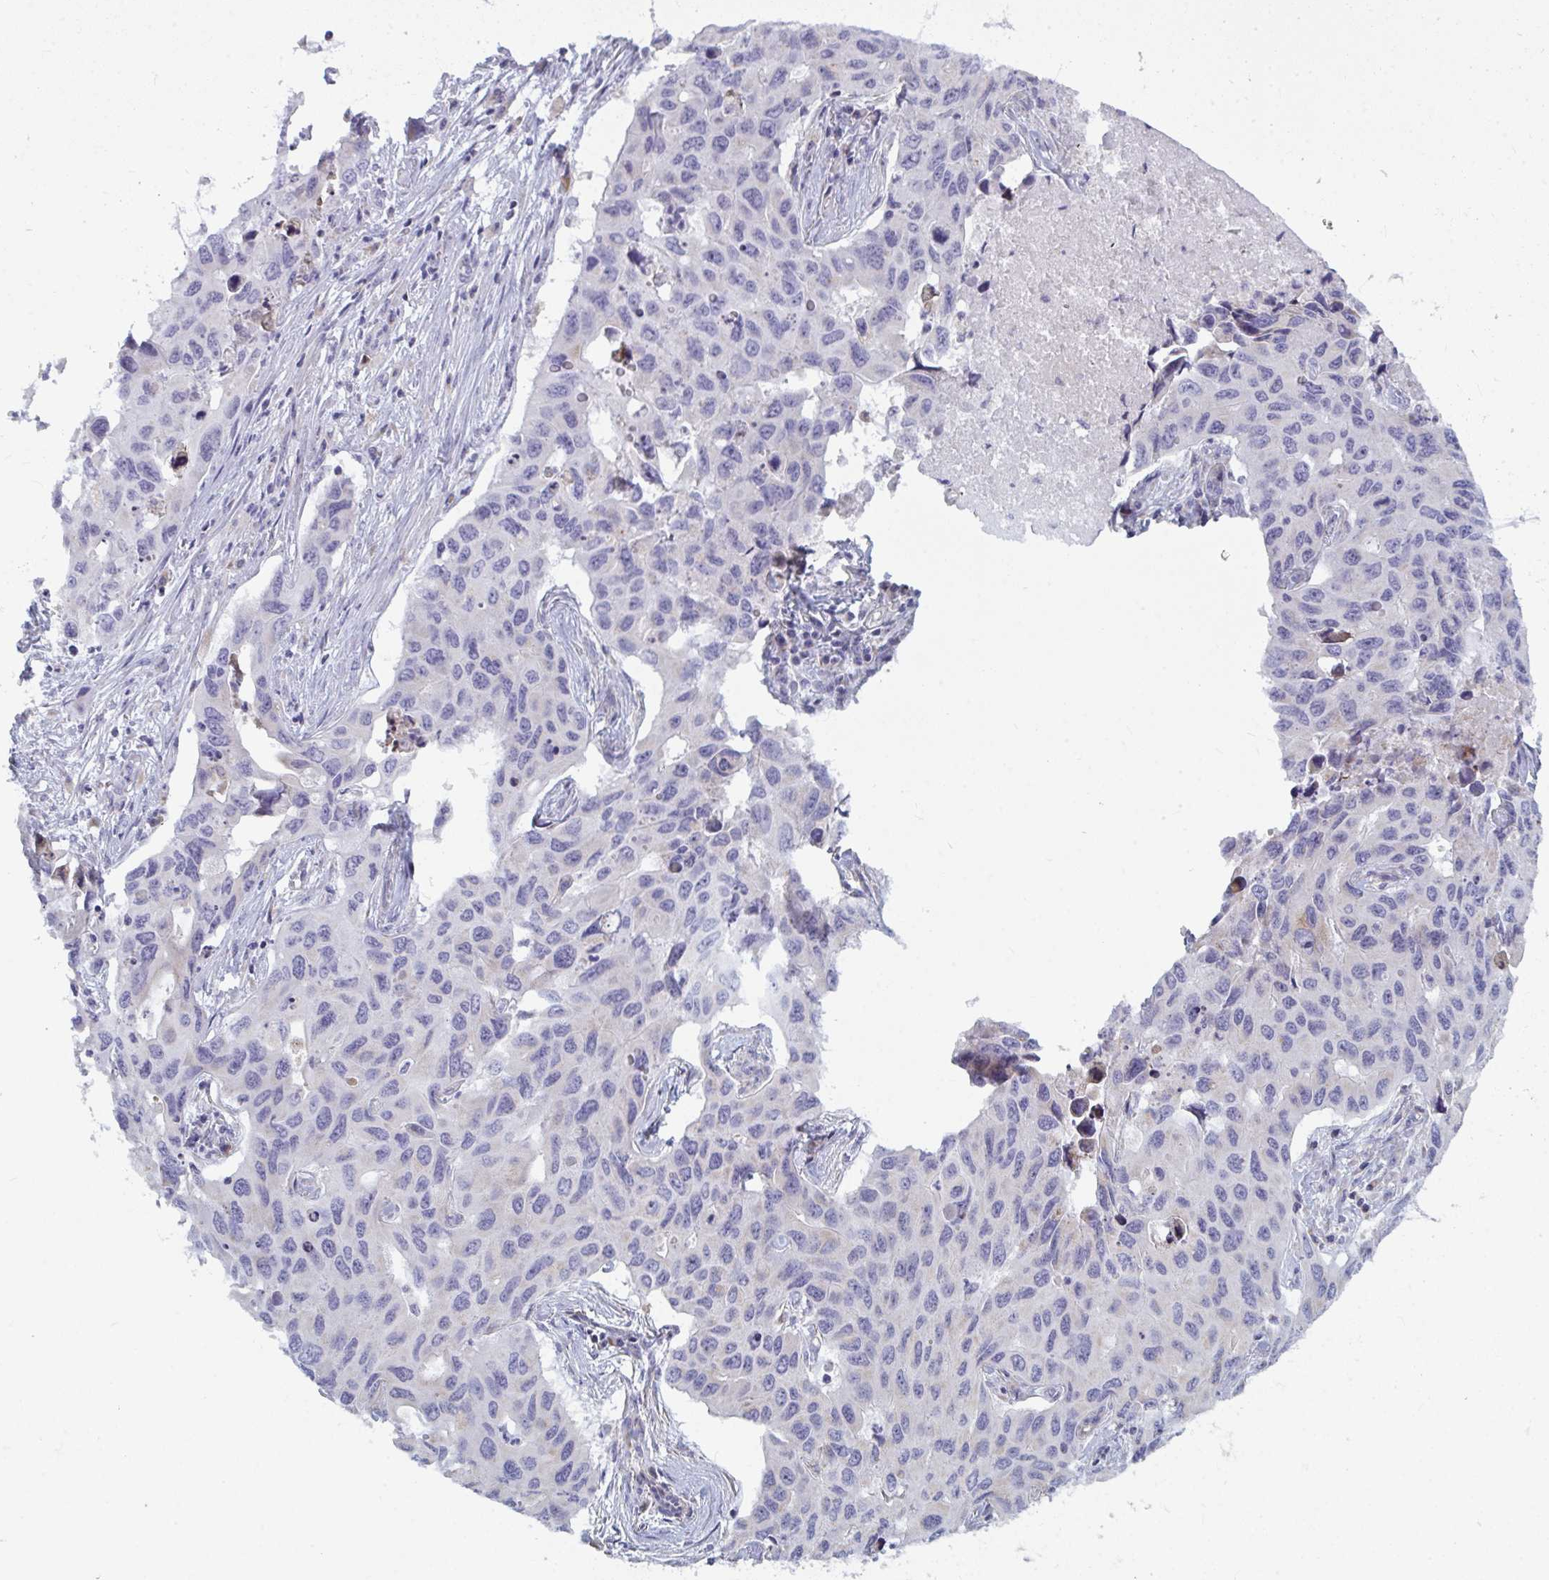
{"staining": {"intensity": "negative", "quantity": "none", "location": "none"}, "tissue": "lung cancer", "cell_type": "Tumor cells", "image_type": "cancer", "snomed": [{"axis": "morphology", "description": "Adenocarcinoma, NOS"}, {"axis": "topography", "description": "Lung"}], "caption": "Tumor cells are negative for protein expression in human lung cancer (adenocarcinoma).", "gene": "ATG9A", "patient": {"sex": "male", "age": 64}}